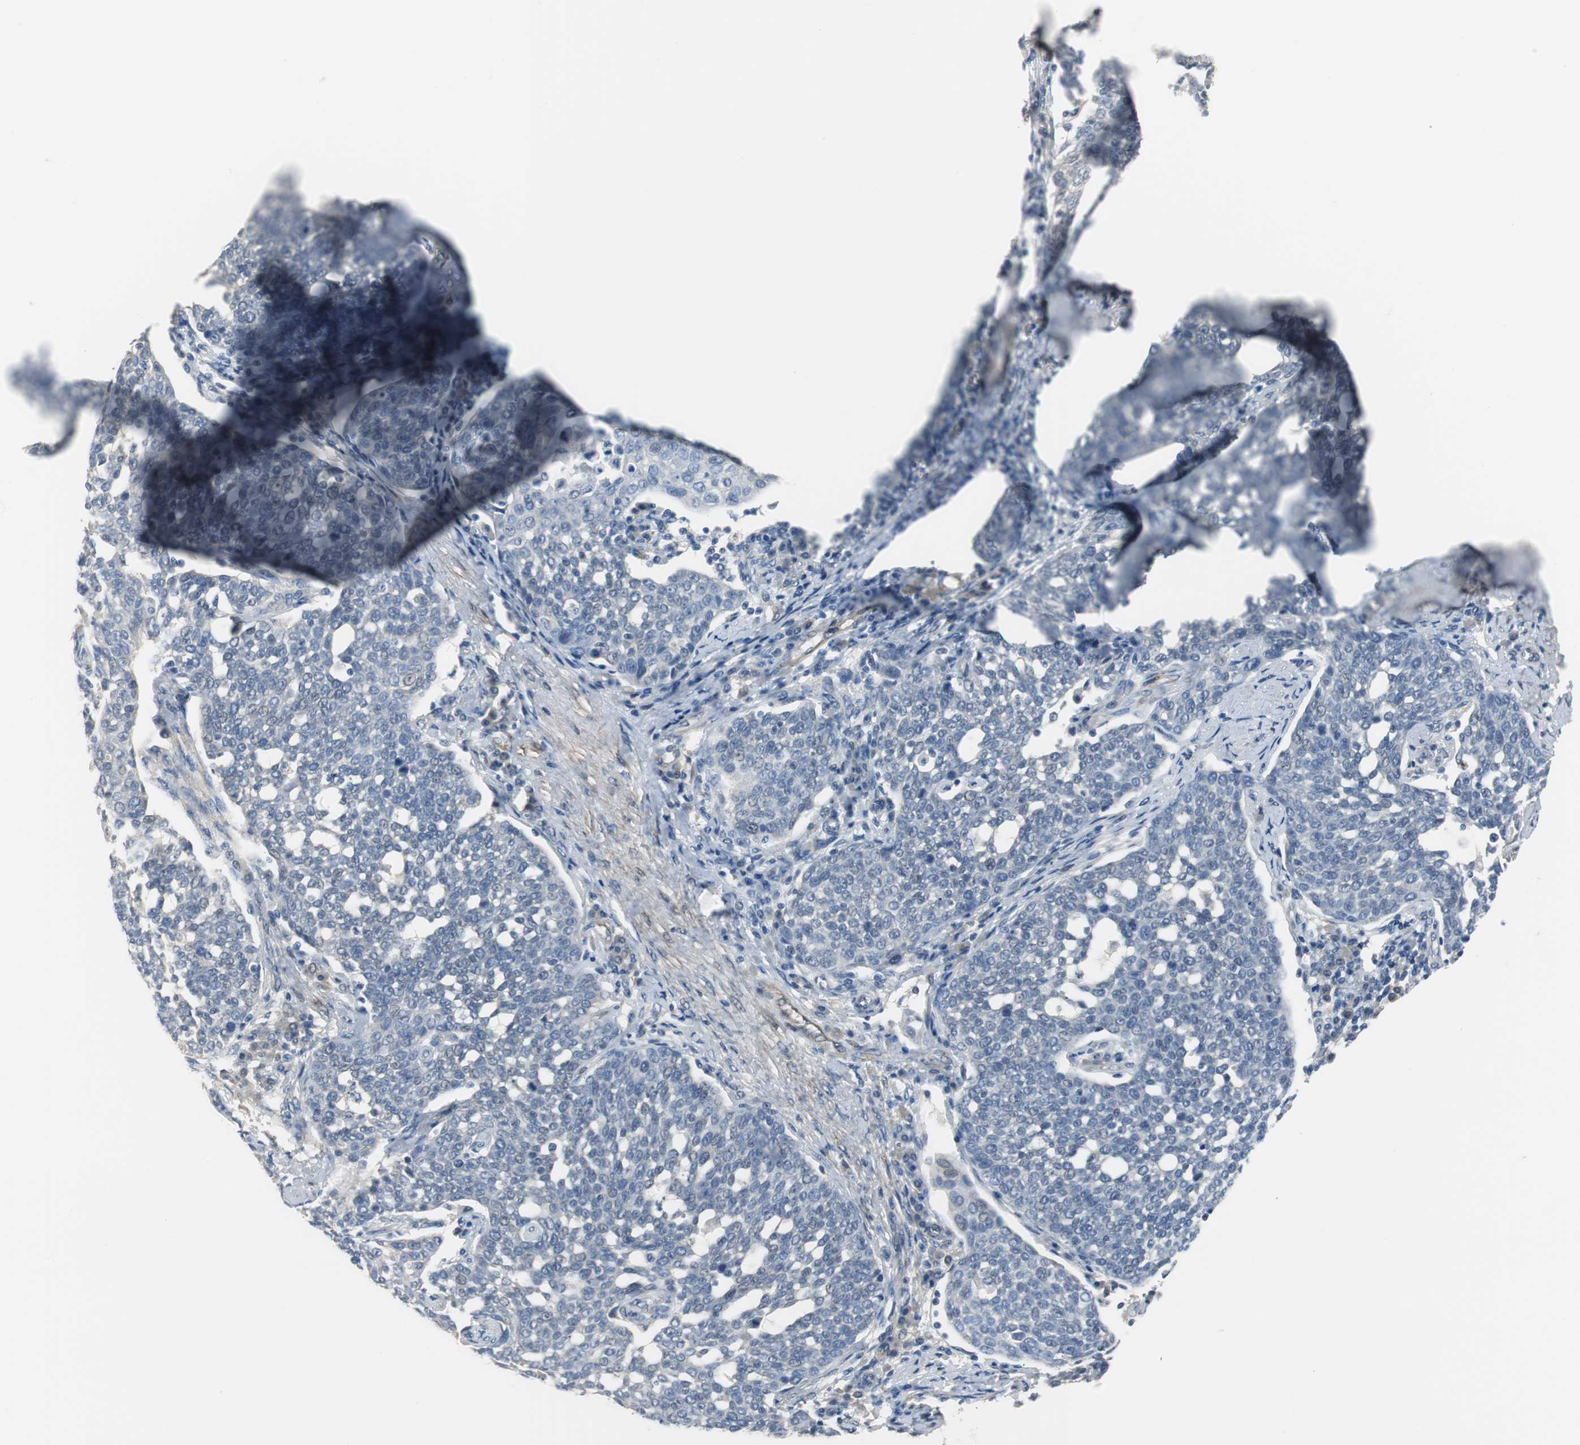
{"staining": {"intensity": "negative", "quantity": "none", "location": "none"}, "tissue": "cervical cancer", "cell_type": "Tumor cells", "image_type": "cancer", "snomed": [{"axis": "morphology", "description": "Squamous cell carcinoma, NOS"}, {"axis": "topography", "description": "Cervix"}], "caption": "An IHC photomicrograph of cervical cancer is shown. There is no staining in tumor cells of cervical cancer. Brightfield microscopy of immunohistochemistry (IHC) stained with DAB (brown) and hematoxylin (blue), captured at high magnification.", "gene": "FHL2", "patient": {"sex": "female", "age": 34}}